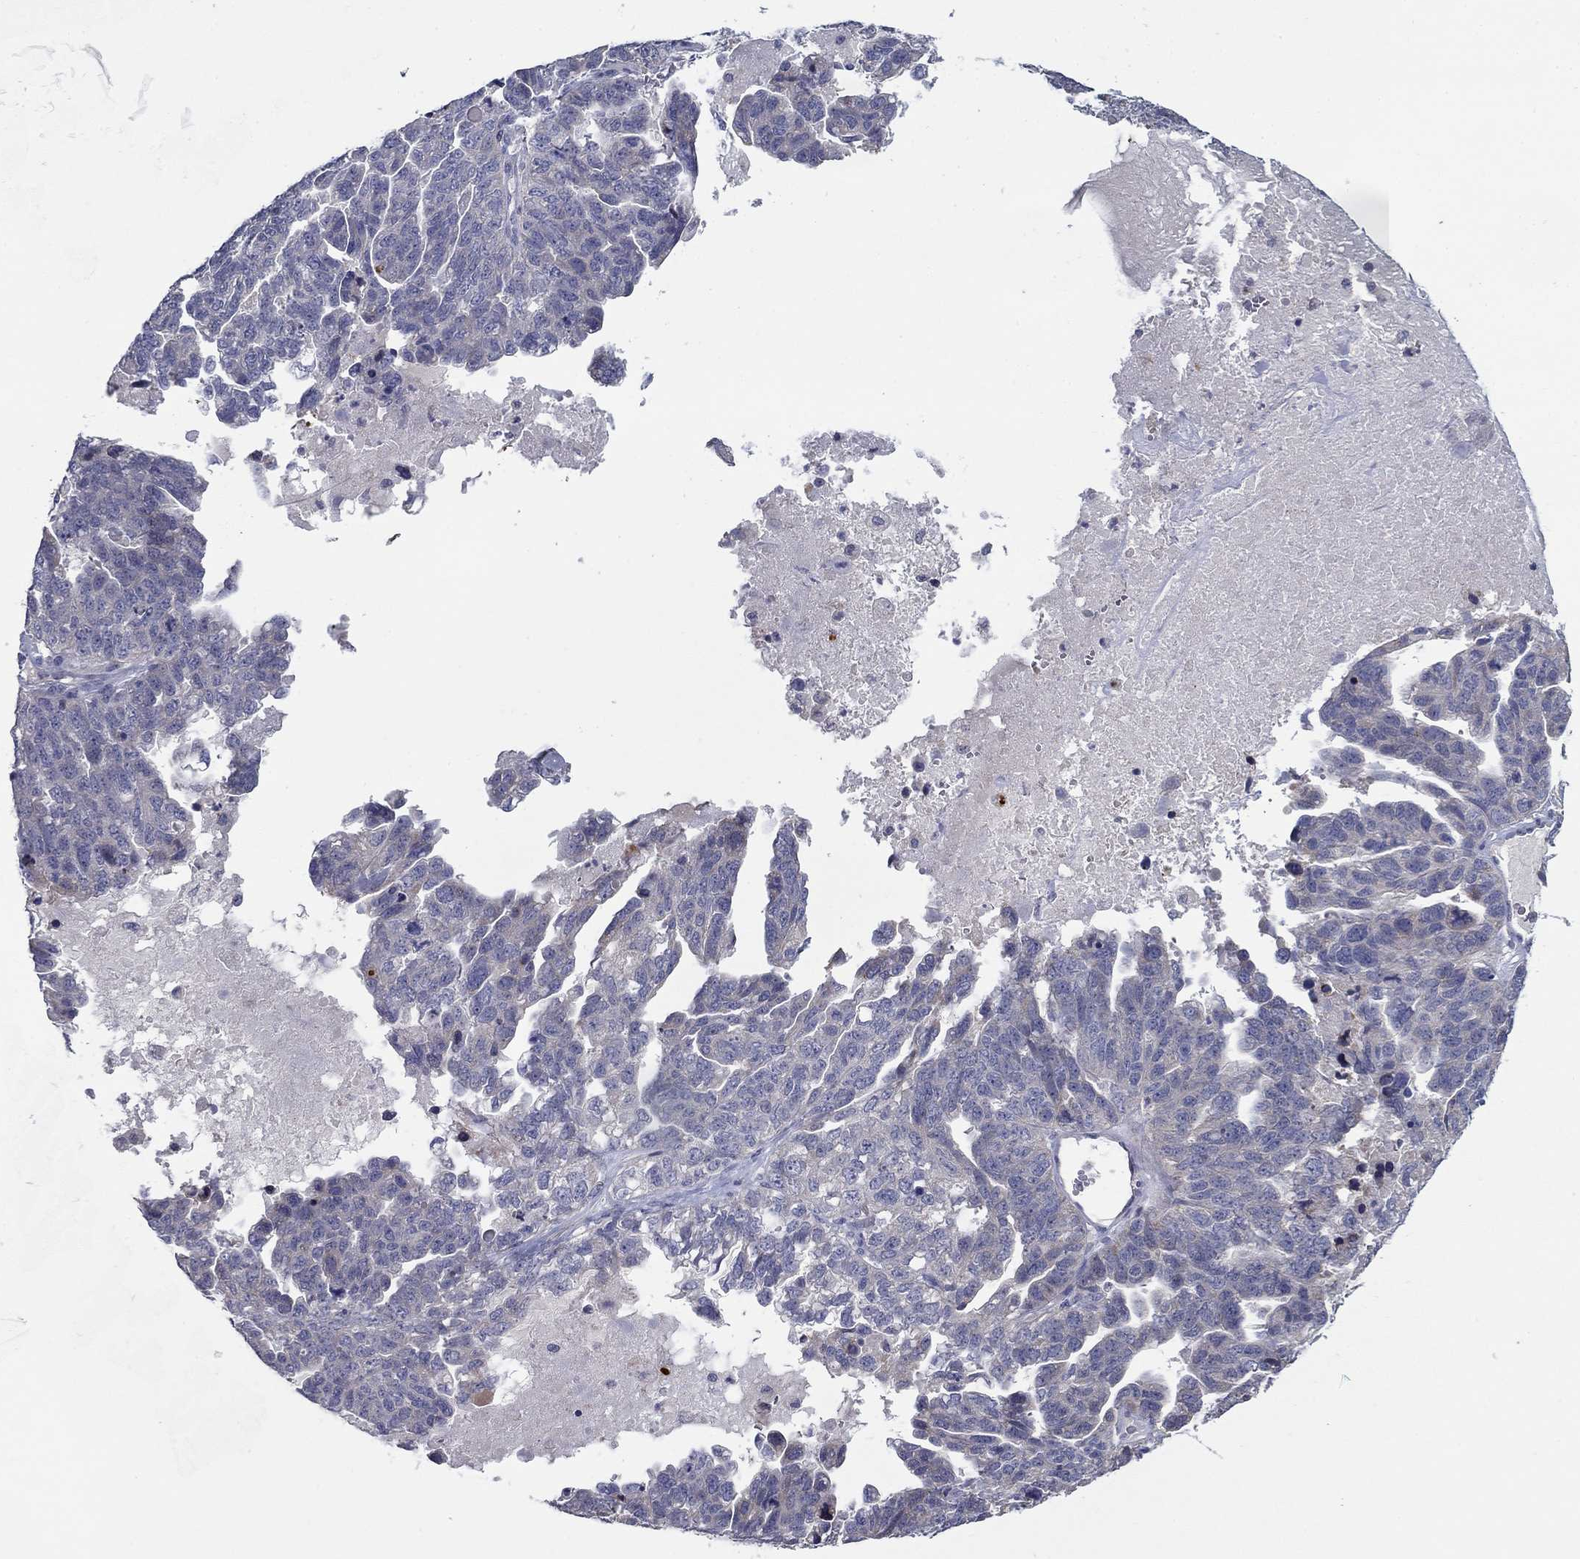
{"staining": {"intensity": "negative", "quantity": "none", "location": "none"}, "tissue": "ovarian cancer", "cell_type": "Tumor cells", "image_type": "cancer", "snomed": [{"axis": "morphology", "description": "Cystadenocarcinoma, serous, NOS"}, {"axis": "topography", "description": "Ovary"}], "caption": "Tumor cells show no significant positivity in ovarian serous cystadenocarcinoma.", "gene": "GRK7", "patient": {"sex": "female", "age": 71}}